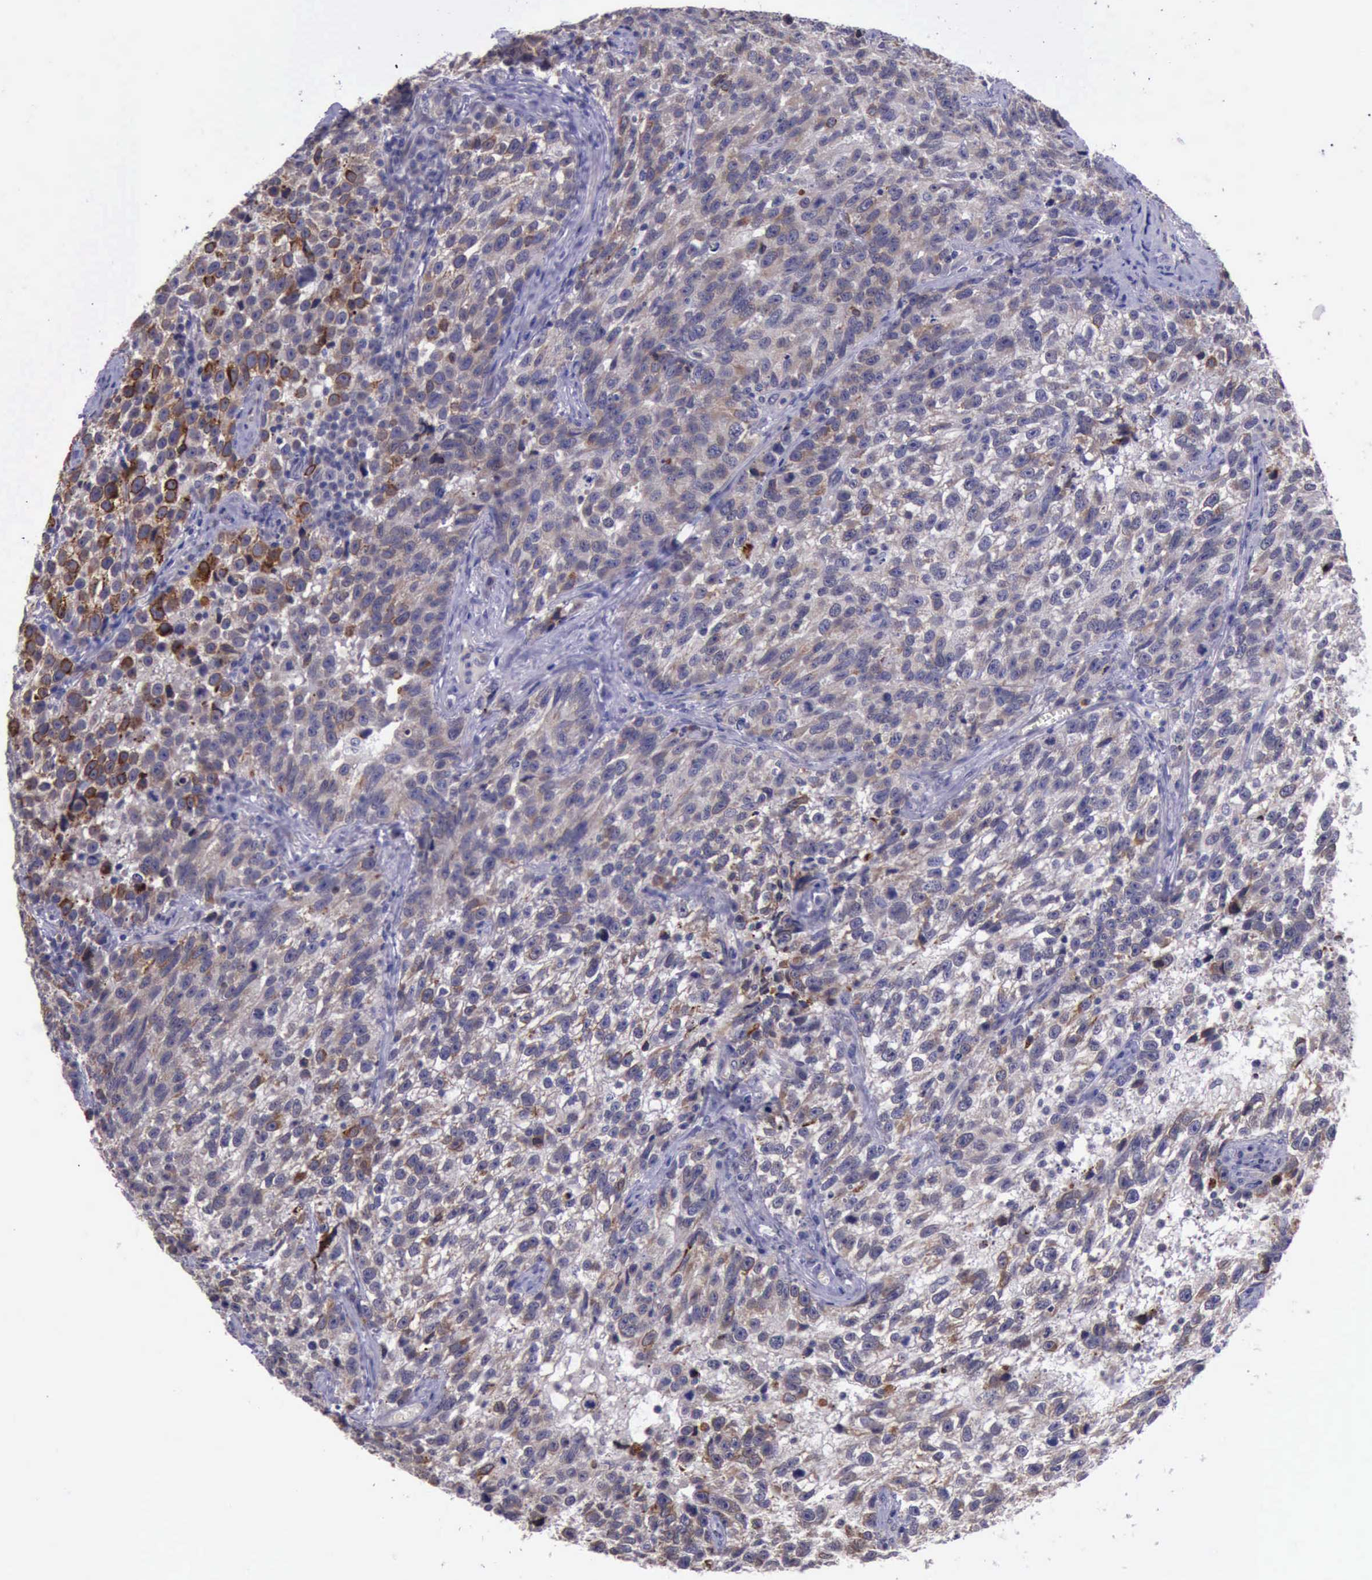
{"staining": {"intensity": "weak", "quantity": ">75%", "location": "cytoplasmic/membranous"}, "tissue": "testis cancer", "cell_type": "Tumor cells", "image_type": "cancer", "snomed": [{"axis": "morphology", "description": "Seminoma, NOS"}, {"axis": "topography", "description": "Testis"}], "caption": "DAB (3,3'-diaminobenzidine) immunohistochemical staining of testis cancer shows weak cytoplasmic/membranous protein staining in approximately >75% of tumor cells.", "gene": "PLEK2", "patient": {"sex": "male", "age": 38}}